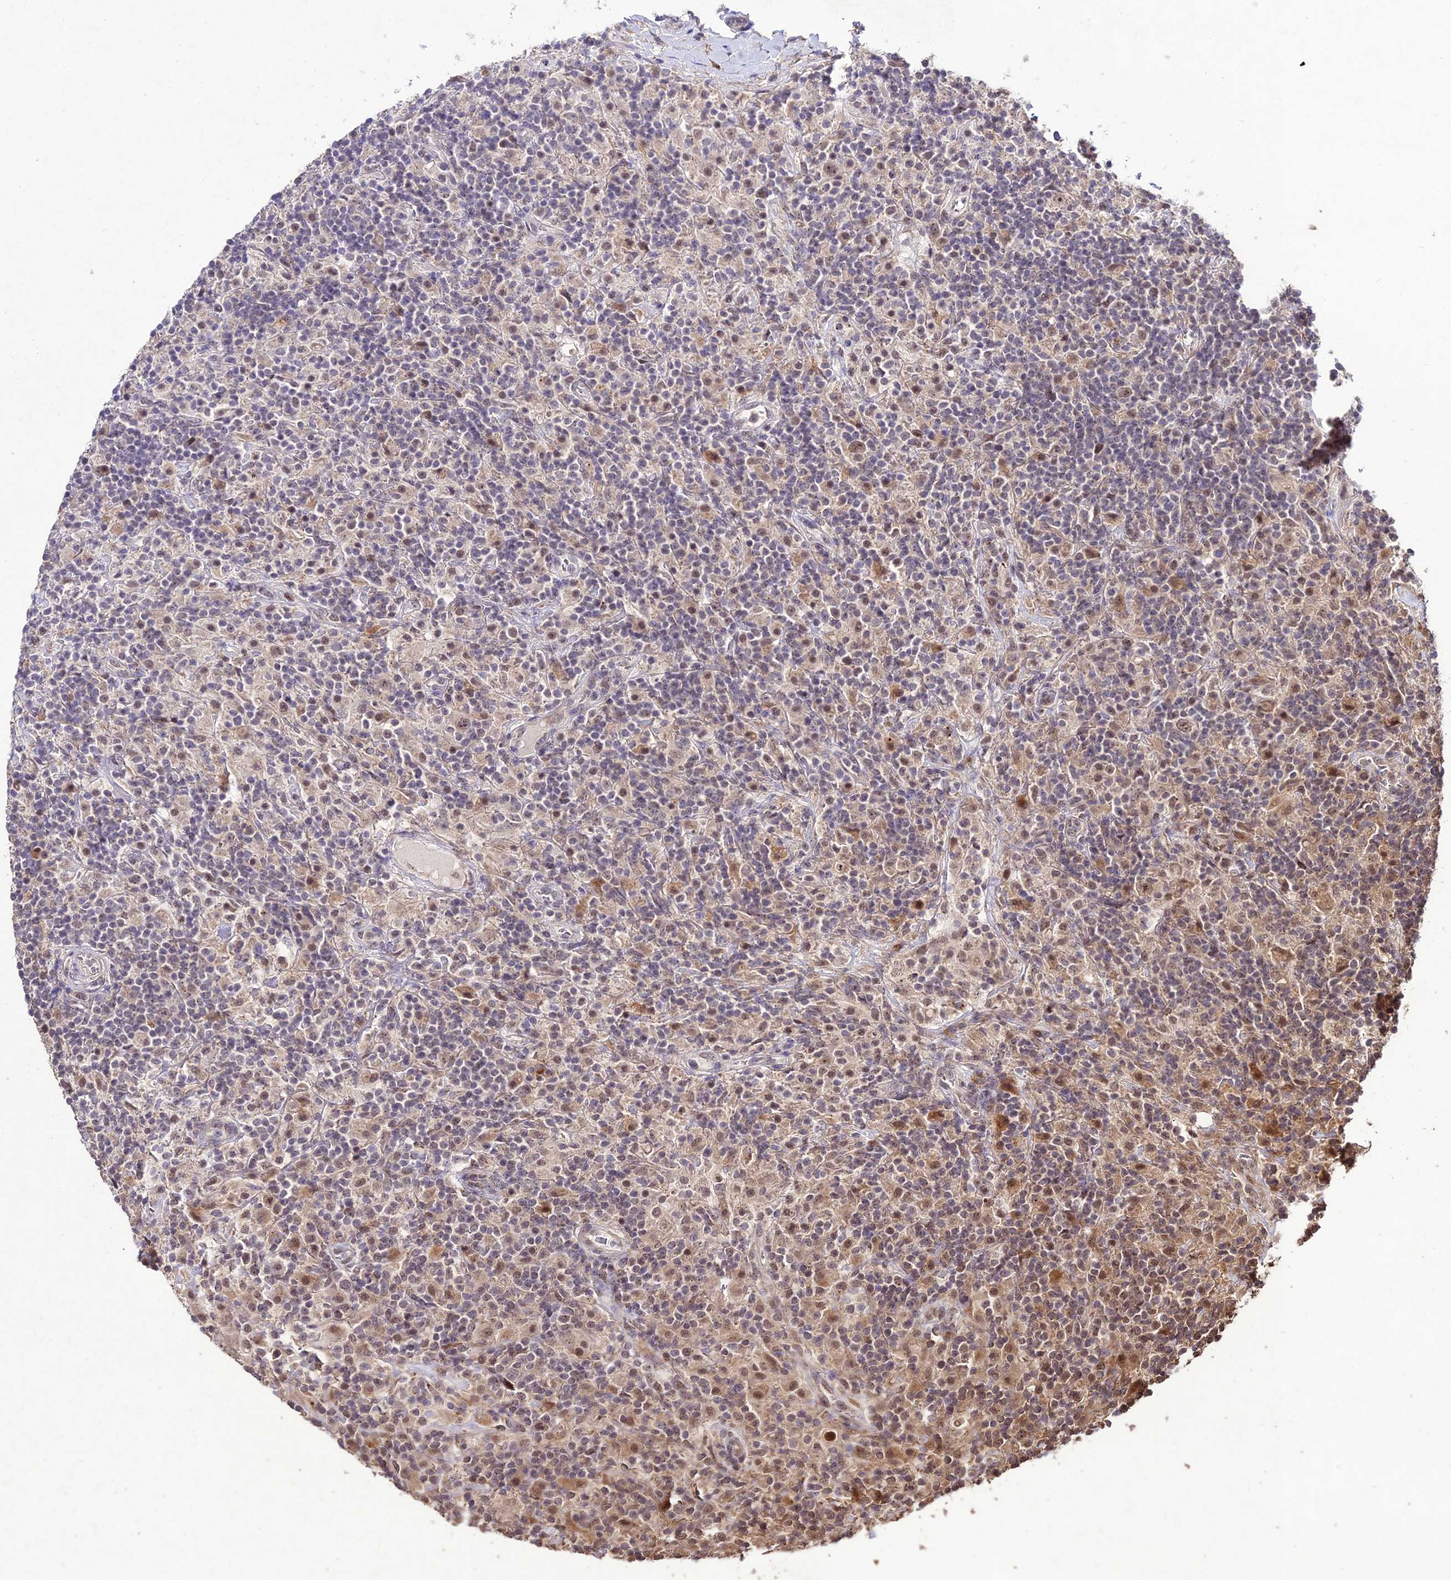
{"staining": {"intensity": "moderate", "quantity": ">75%", "location": "nuclear"}, "tissue": "lymphoma", "cell_type": "Tumor cells", "image_type": "cancer", "snomed": [{"axis": "morphology", "description": "Hodgkin's disease, NOS"}, {"axis": "topography", "description": "Lymph node"}], "caption": "Immunohistochemistry (IHC) staining of Hodgkin's disease, which shows medium levels of moderate nuclear expression in approximately >75% of tumor cells indicating moderate nuclear protein expression. The staining was performed using DAB (brown) for protein detection and nuclei were counterstained in hematoxylin (blue).", "gene": "ZNF766", "patient": {"sex": "male", "age": 70}}